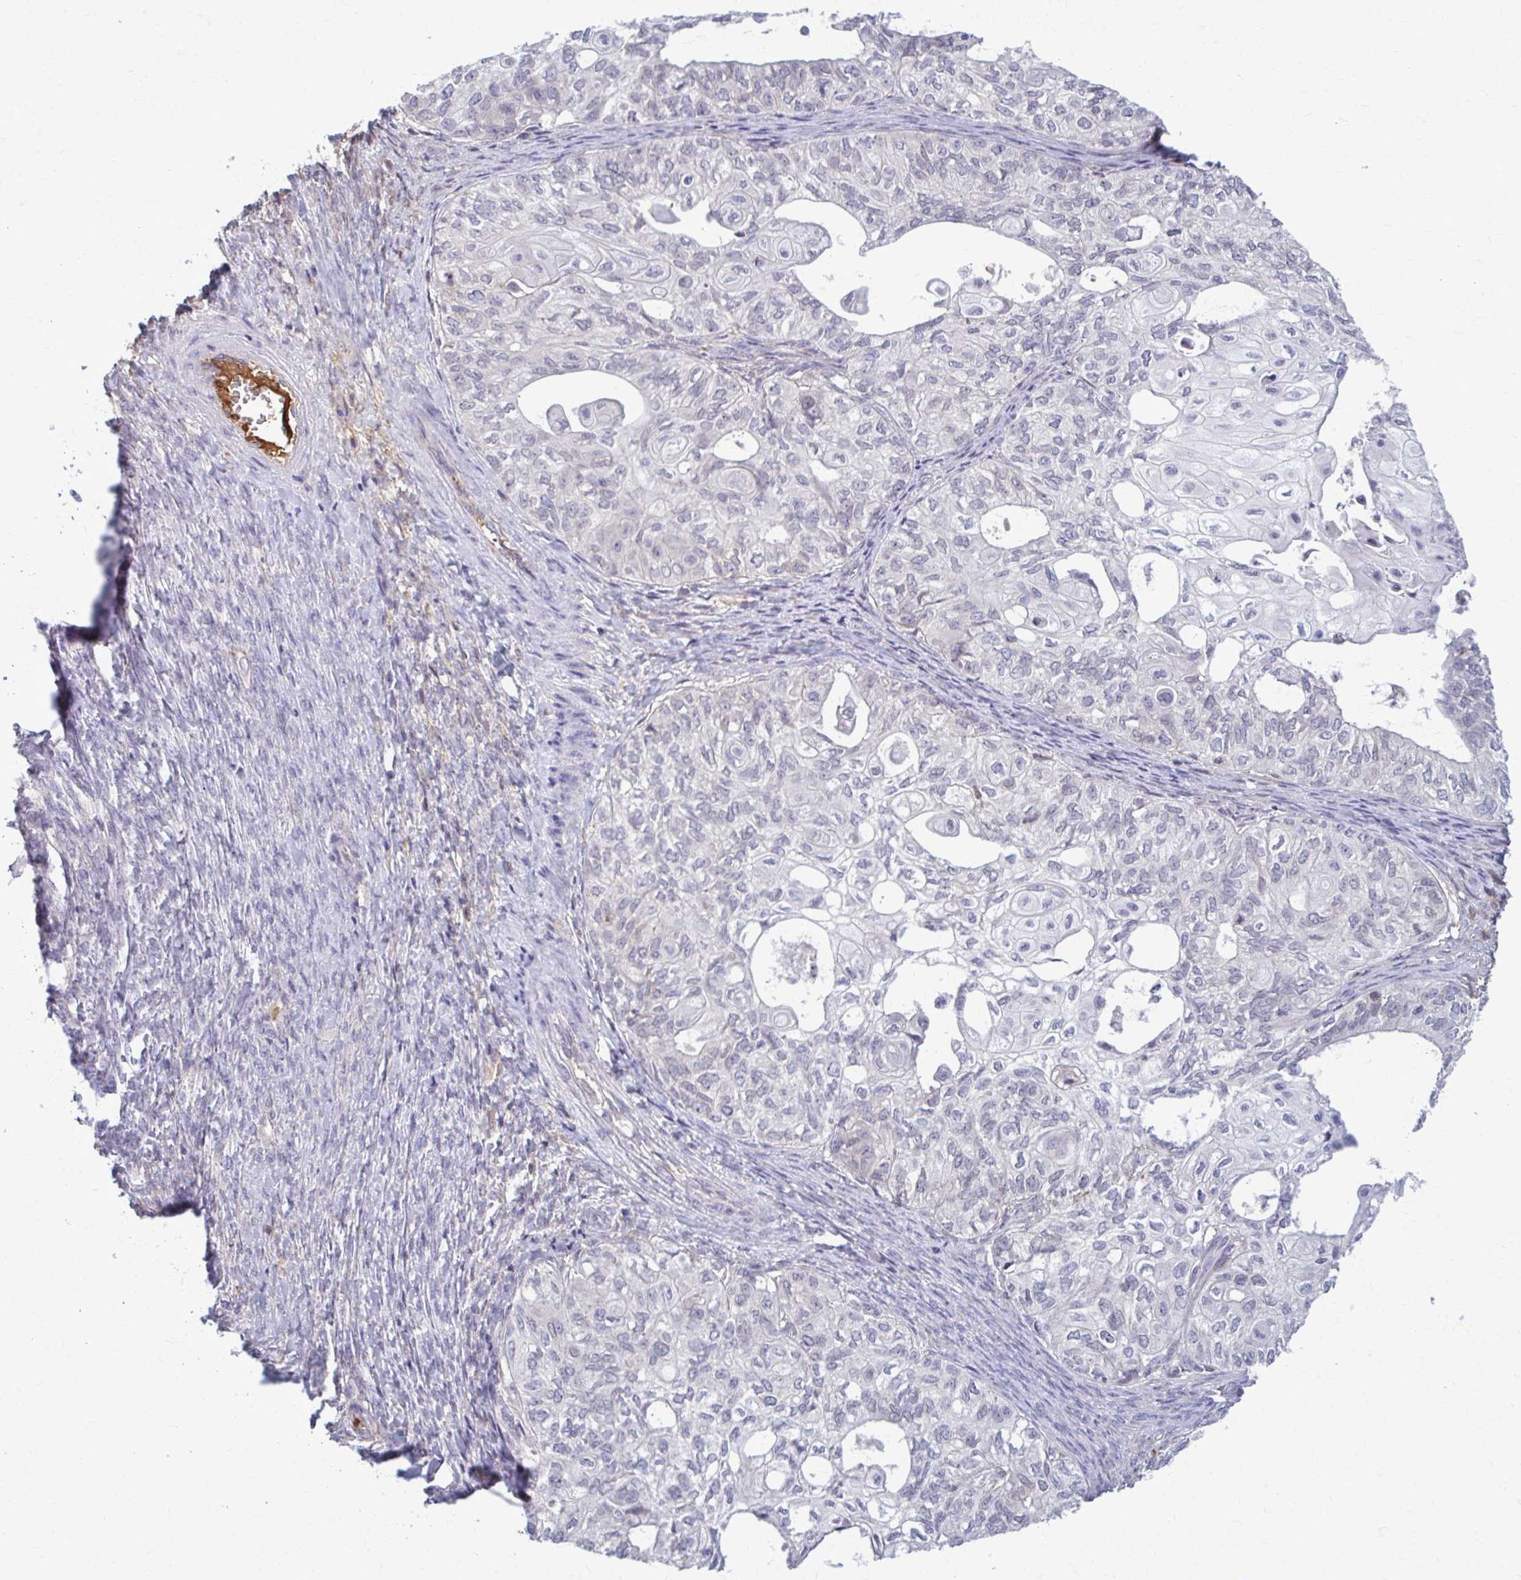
{"staining": {"intensity": "negative", "quantity": "none", "location": "none"}, "tissue": "ovarian cancer", "cell_type": "Tumor cells", "image_type": "cancer", "snomed": [{"axis": "morphology", "description": "Carcinoma, endometroid"}, {"axis": "topography", "description": "Ovary"}], "caption": "High magnification brightfield microscopy of ovarian cancer stained with DAB (brown) and counterstained with hematoxylin (blue): tumor cells show no significant staining.", "gene": "MCRIP2", "patient": {"sex": "female", "age": 64}}